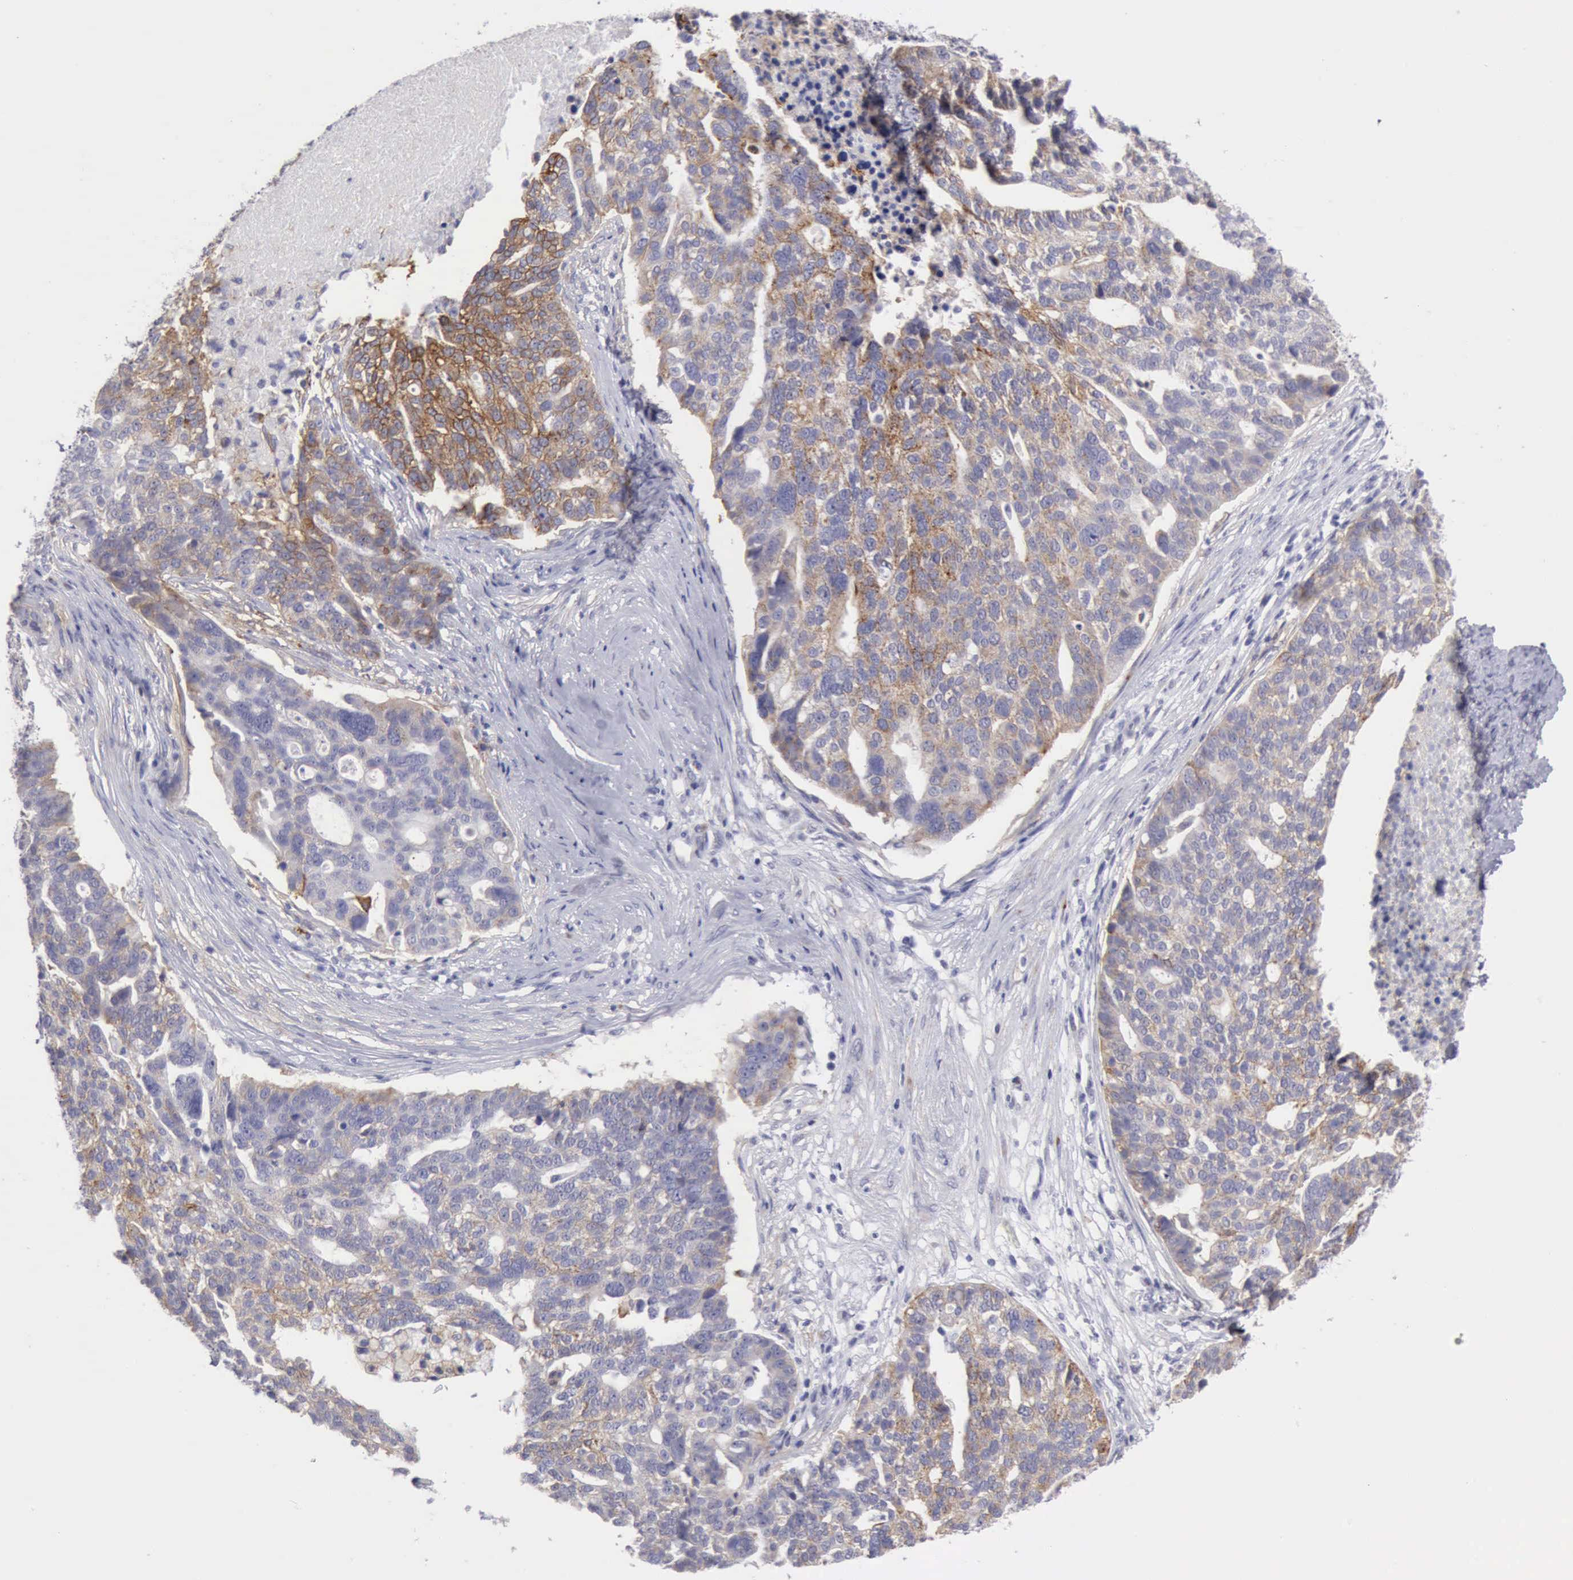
{"staining": {"intensity": "moderate", "quantity": "25%-75%", "location": "cytoplasmic/membranous"}, "tissue": "ovarian cancer", "cell_type": "Tumor cells", "image_type": "cancer", "snomed": [{"axis": "morphology", "description": "Cystadenocarcinoma, serous, NOS"}, {"axis": "topography", "description": "Ovary"}], "caption": "Tumor cells display moderate cytoplasmic/membranous expression in about 25%-75% of cells in serous cystadenocarcinoma (ovarian).", "gene": "TFRC", "patient": {"sex": "female", "age": 59}}